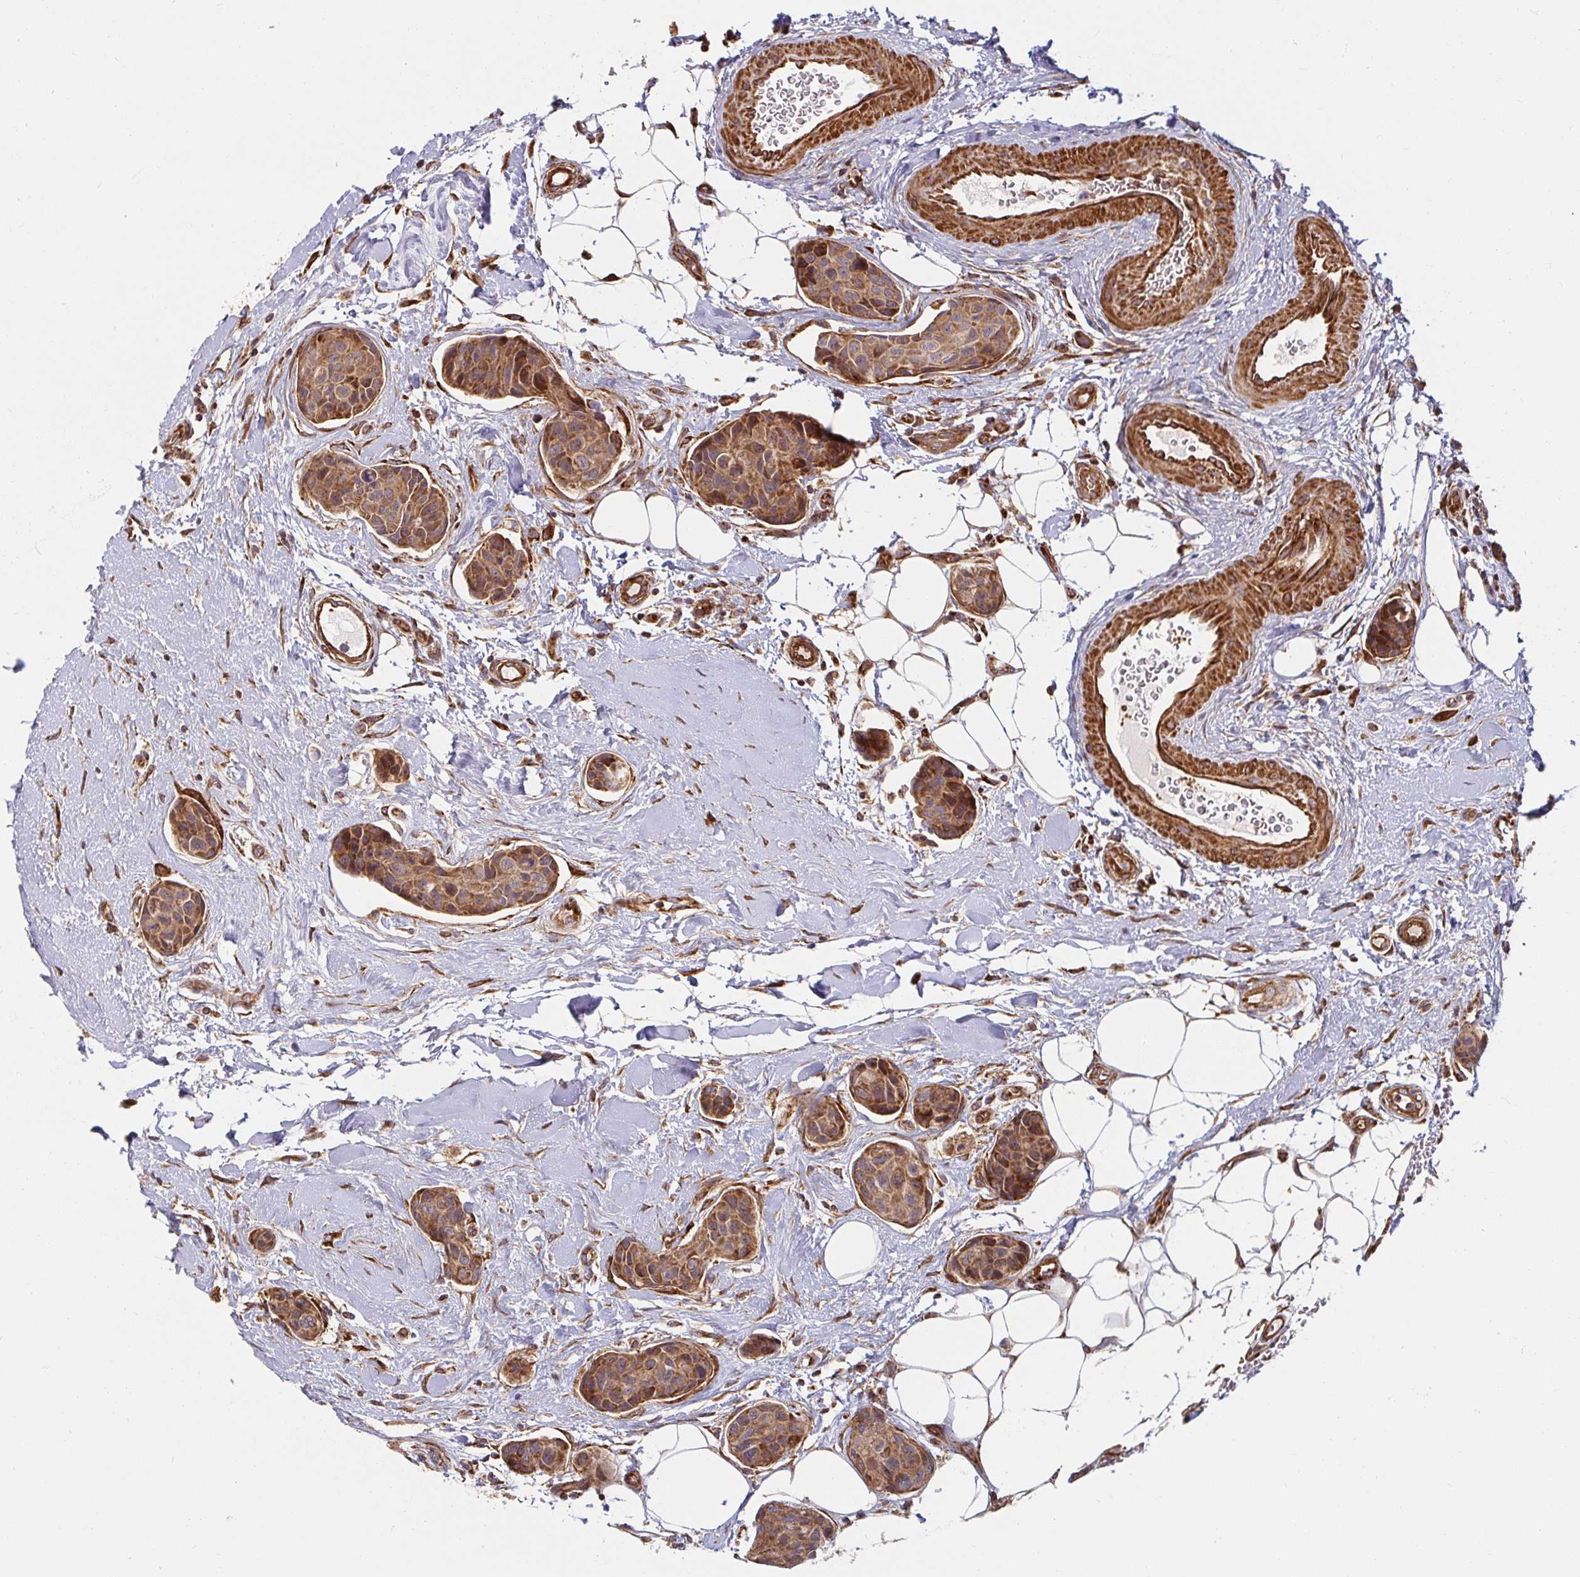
{"staining": {"intensity": "strong", "quantity": ">75%", "location": "cytoplasmic/membranous"}, "tissue": "breast cancer", "cell_type": "Tumor cells", "image_type": "cancer", "snomed": [{"axis": "morphology", "description": "Duct carcinoma"}, {"axis": "topography", "description": "Breast"}, {"axis": "topography", "description": "Lymph node"}], "caption": "There is high levels of strong cytoplasmic/membranous expression in tumor cells of invasive ductal carcinoma (breast), as demonstrated by immunohistochemical staining (brown color).", "gene": "BTF3", "patient": {"sex": "female", "age": 80}}